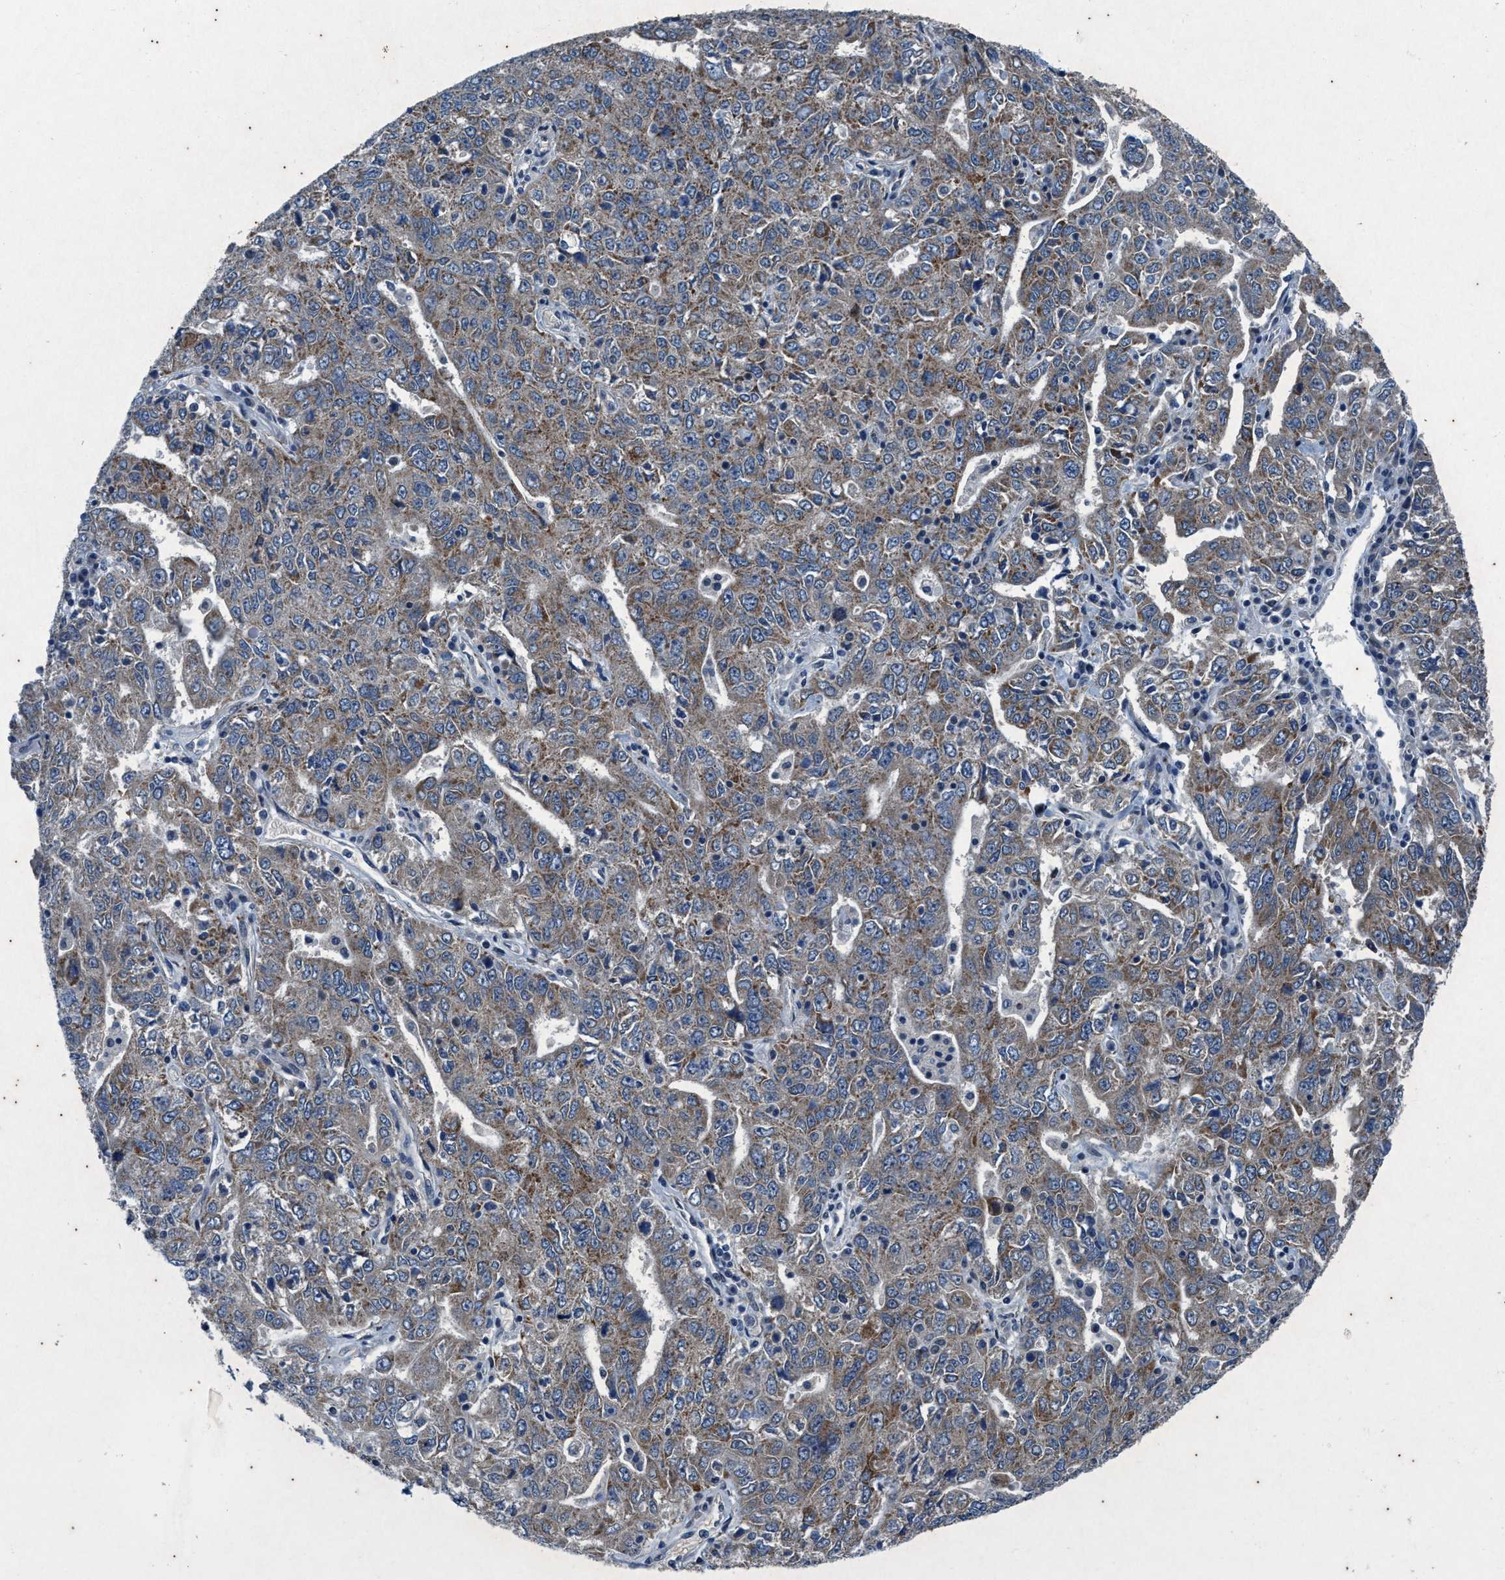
{"staining": {"intensity": "moderate", "quantity": "<25%", "location": "cytoplasmic/membranous"}, "tissue": "ovarian cancer", "cell_type": "Tumor cells", "image_type": "cancer", "snomed": [{"axis": "morphology", "description": "Carcinoma, endometroid"}, {"axis": "topography", "description": "Ovary"}], "caption": "DAB immunohistochemical staining of human ovarian cancer exhibits moderate cytoplasmic/membranous protein staining in approximately <25% of tumor cells.", "gene": "KIF24", "patient": {"sex": "female", "age": 62}}